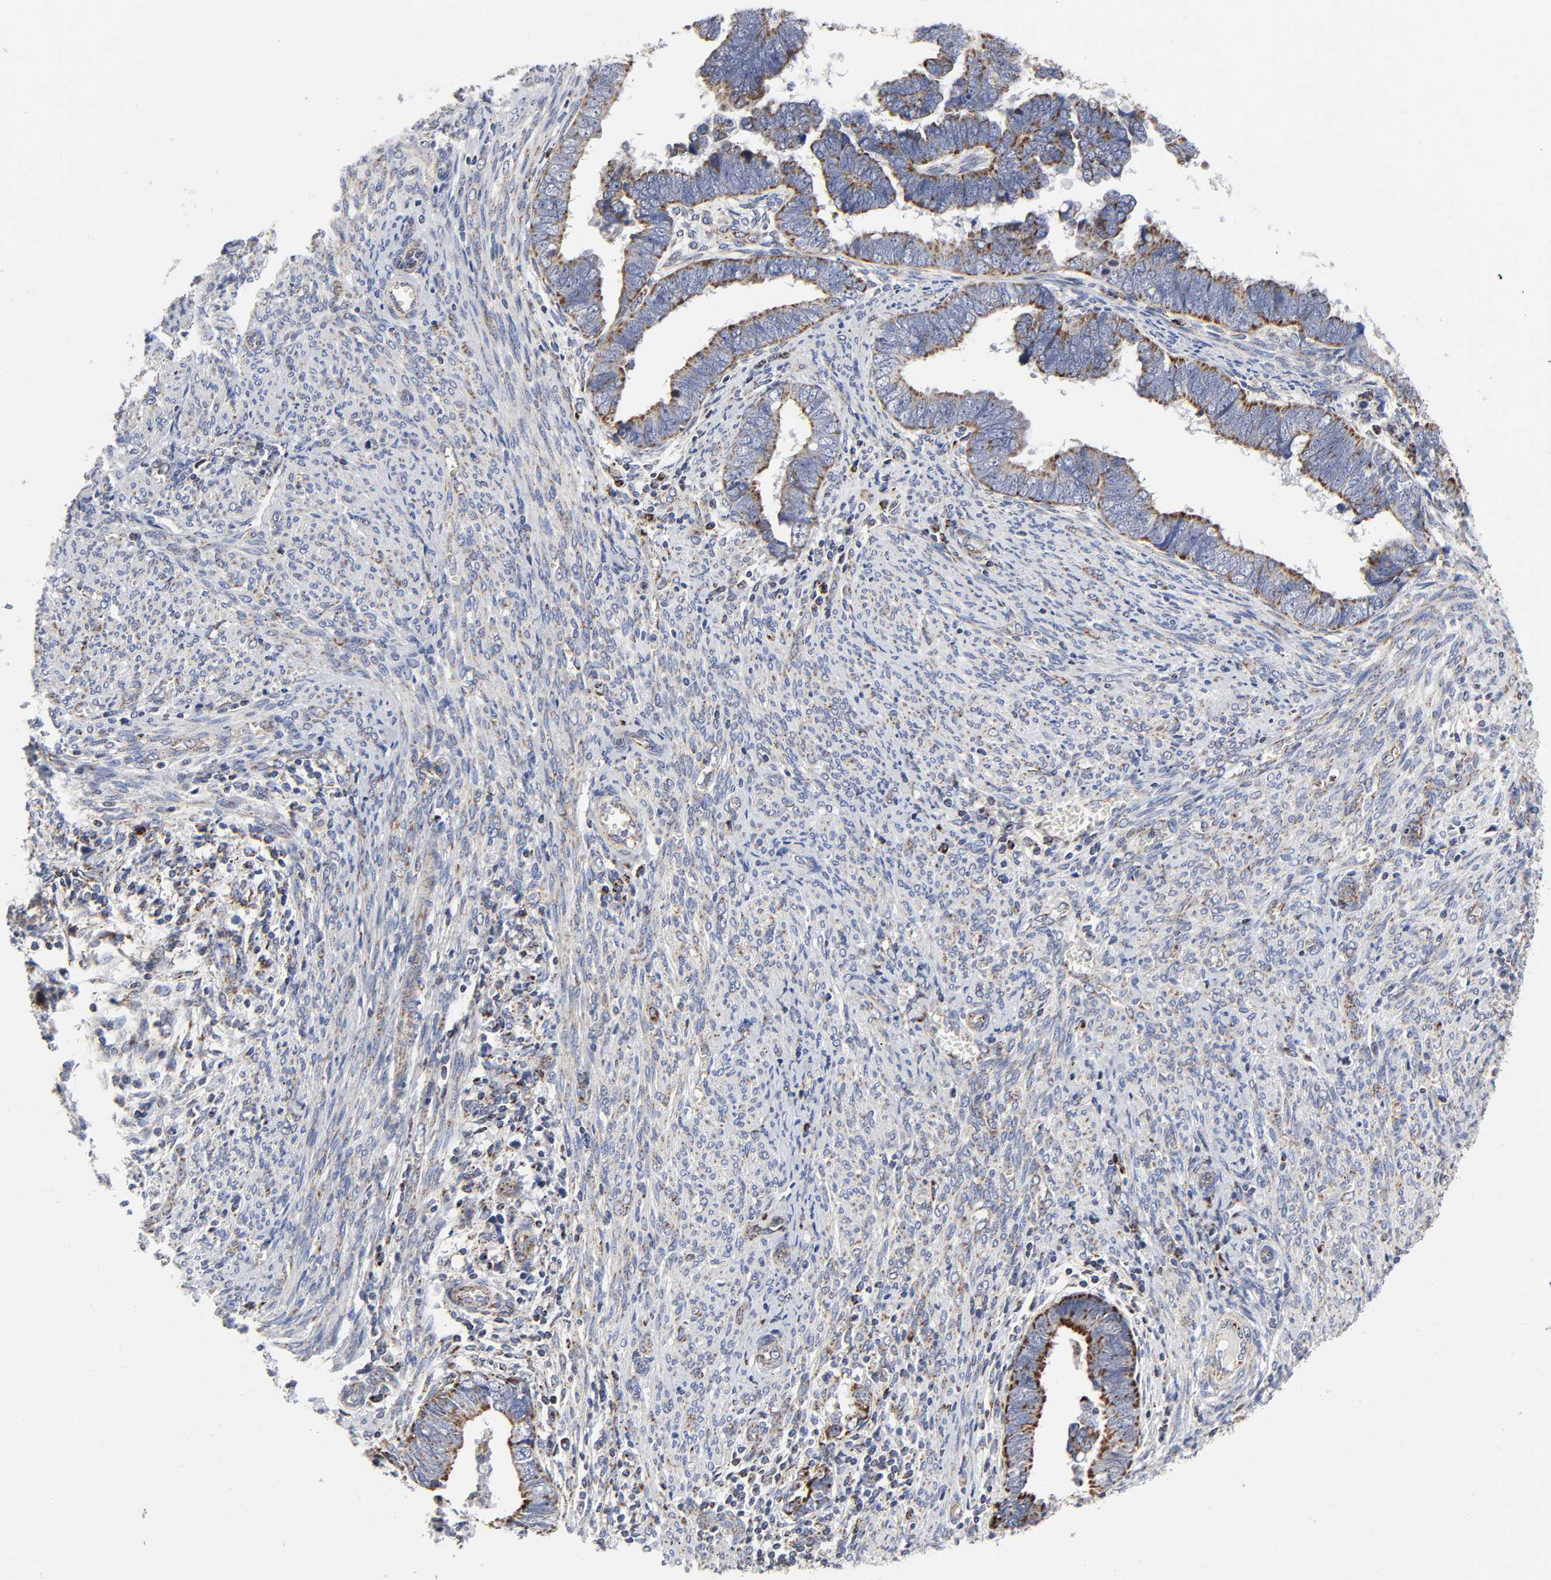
{"staining": {"intensity": "strong", "quantity": ">75%", "location": "cytoplasmic/membranous"}, "tissue": "endometrial cancer", "cell_type": "Tumor cells", "image_type": "cancer", "snomed": [{"axis": "morphology", "description": "Adenocarcinoma, NOS"}, {"axis": "topography", "description": "Endometrium"}], "caption": "A micrograph of endometrial cancer stained for a protein shows strong cytoplasmic/membranous brown staining in tumor cells.", "gene": "AOPEP", "patient": {"sex": "female", "age": 75}}